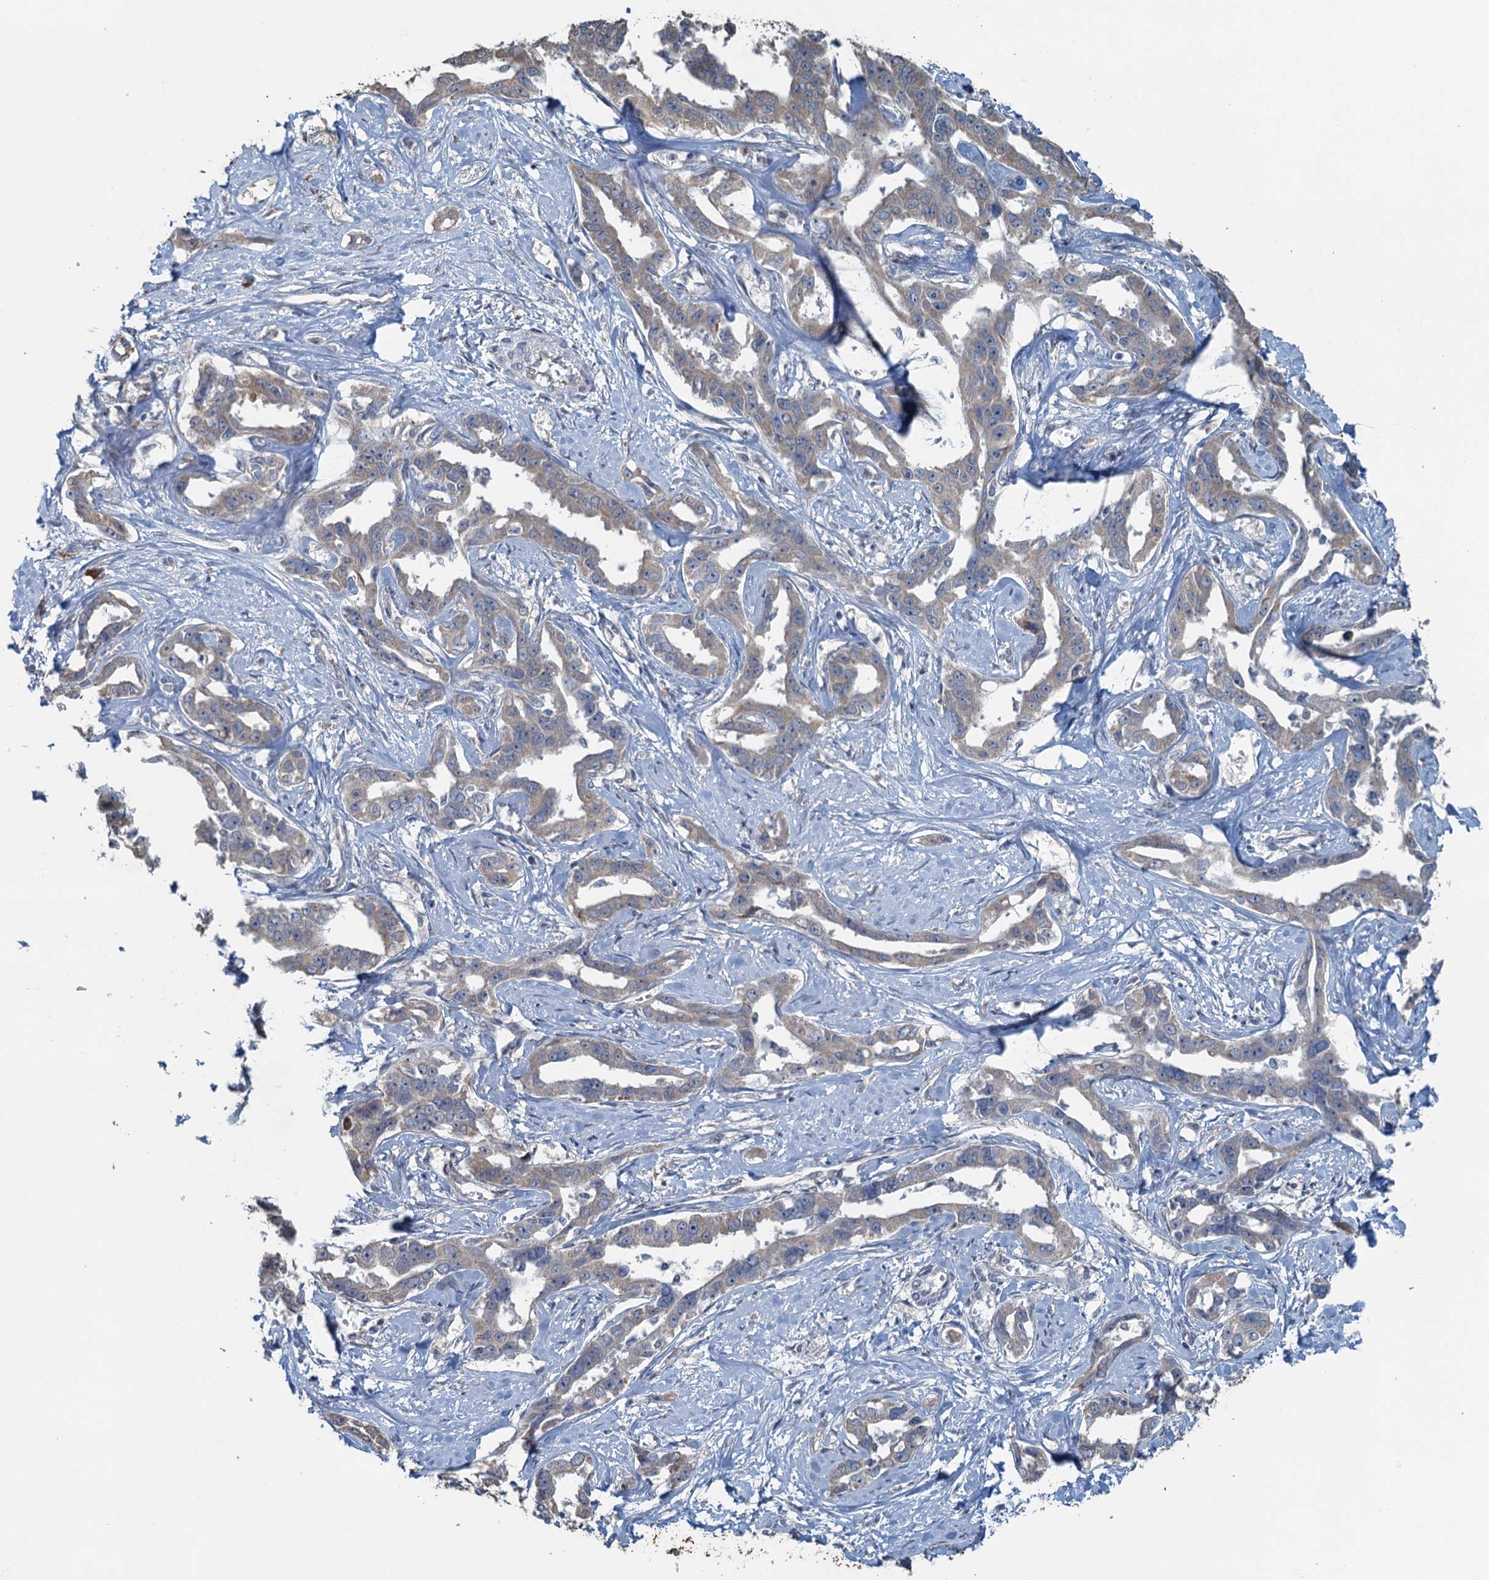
{"staining": {"intensity": "weak", "quantity": "<25%", "location": "cytoplasmic/membranous"}, "tissue": "liver cancer", "cell_type": "Tumor cells", "image_type": "cancer", "snomed": [{"axis": "morphology", "description": "Cholangiocarcinoma"}, {"axis": "topography", "description": "Liver"}], "caption": "IHC micrograph of human liver cancer (cholangiocarcinoma) stained for a protein (brown), which displays no positivity in tumor cells.", "gene": "TEX35", "patient": {"sex": "male", "age": 59}}